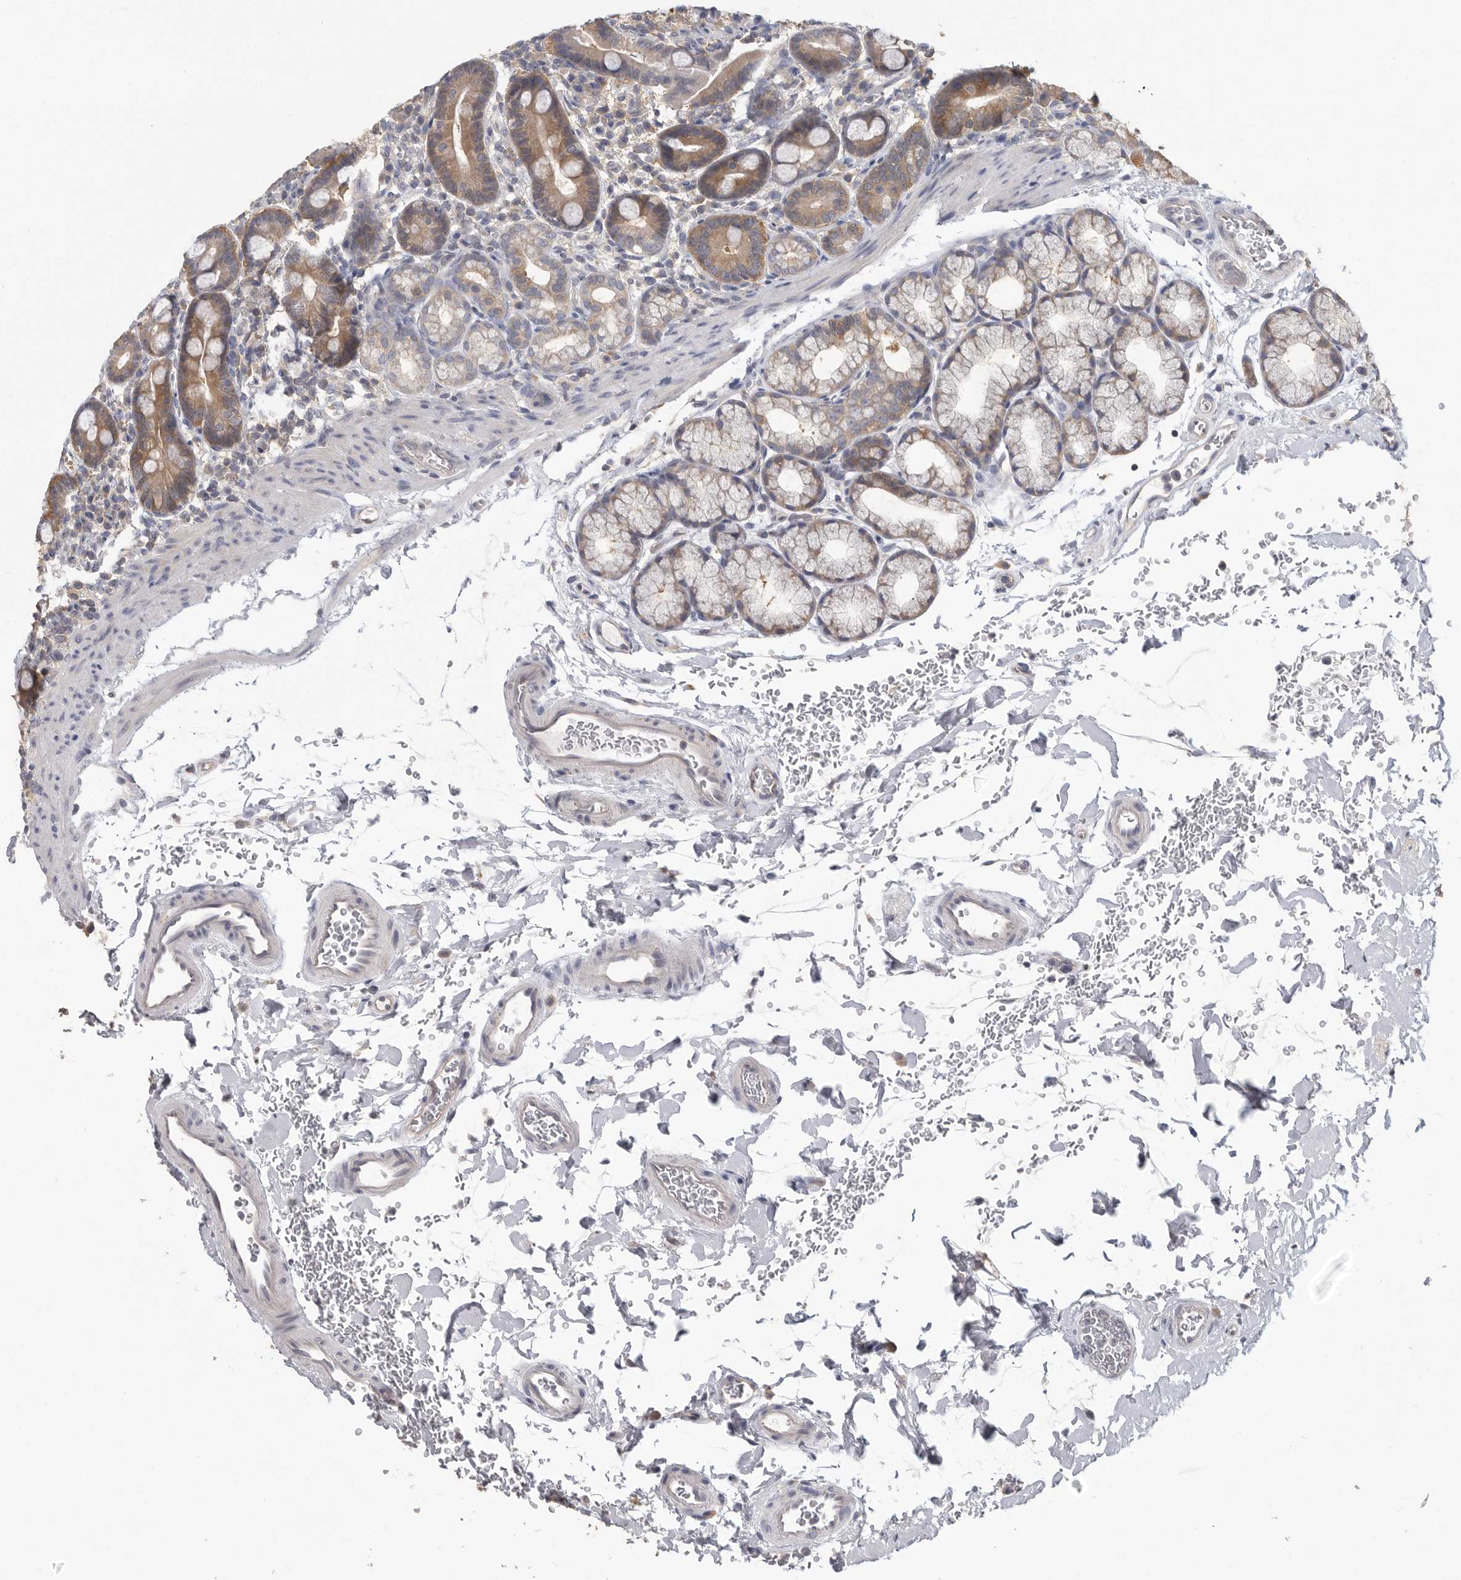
{"staining": {"intensity": "moderate", "quantity": "25%-75%", "location": "cytoplasmic/membranous"}, "tissue": "duodenum", "cell_type": "Glandular cells", "image_type": "normal", "snomed": [{"axis": "morphology", "description": "Normal tissue, NOS"}, {"axis": "topography", "description": "Duodenum"}], "caption": "Protein expression analysis of unremarkable human duodenum reveals moderate cytoplasmic/membranous positivity in approximately 25%-75% of glandular cells. (DAB IHC, brown staining for protein, blue staining for nuclei).", "gene": "CCT8", "patient": {"sex": "male", "age": 54}}